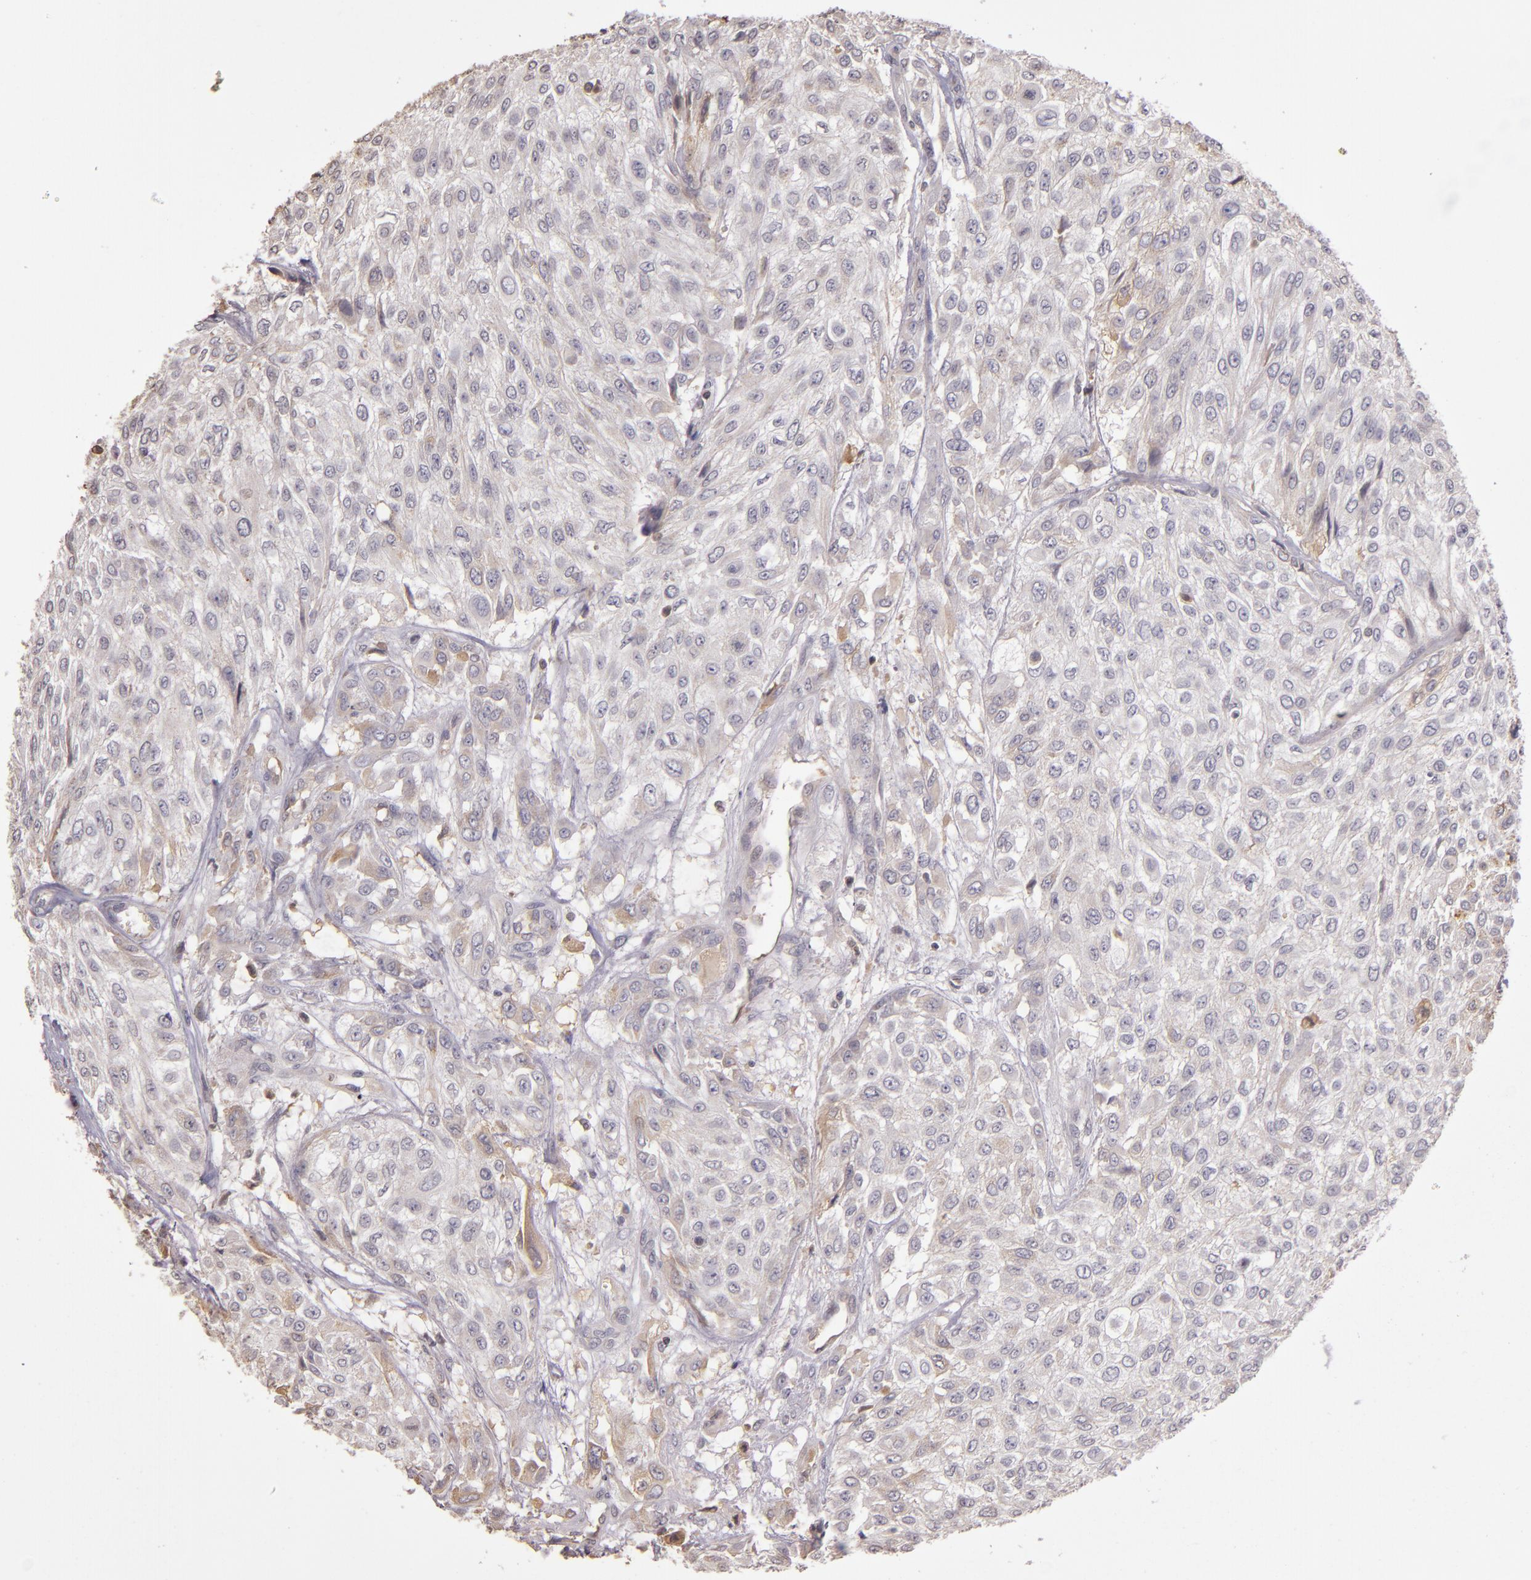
{"staining": {"intensity": "weak", "quantity": "<25%", "location": "cytoplasmic/membranous"}, "tissue": "urothelial cancer", "cell_type": "Tumor cells", "image_type": "cancer", "snomed": [{"axis": "morphology", "description": "Urothelial carcinoma, High grade"}, {"axis": "topography", "description": "Urinary bladder"}], "caption": "A histopathology image of human urothelial cancer is negative for staining in tumor cells. (Brightfield microscopy of DAB (3,3'-diaminobenzidine) immunohistochemistry (IHC) at high magnification).", "gene": "ABL1", "patient": {"sex": "male", "age": 57}}